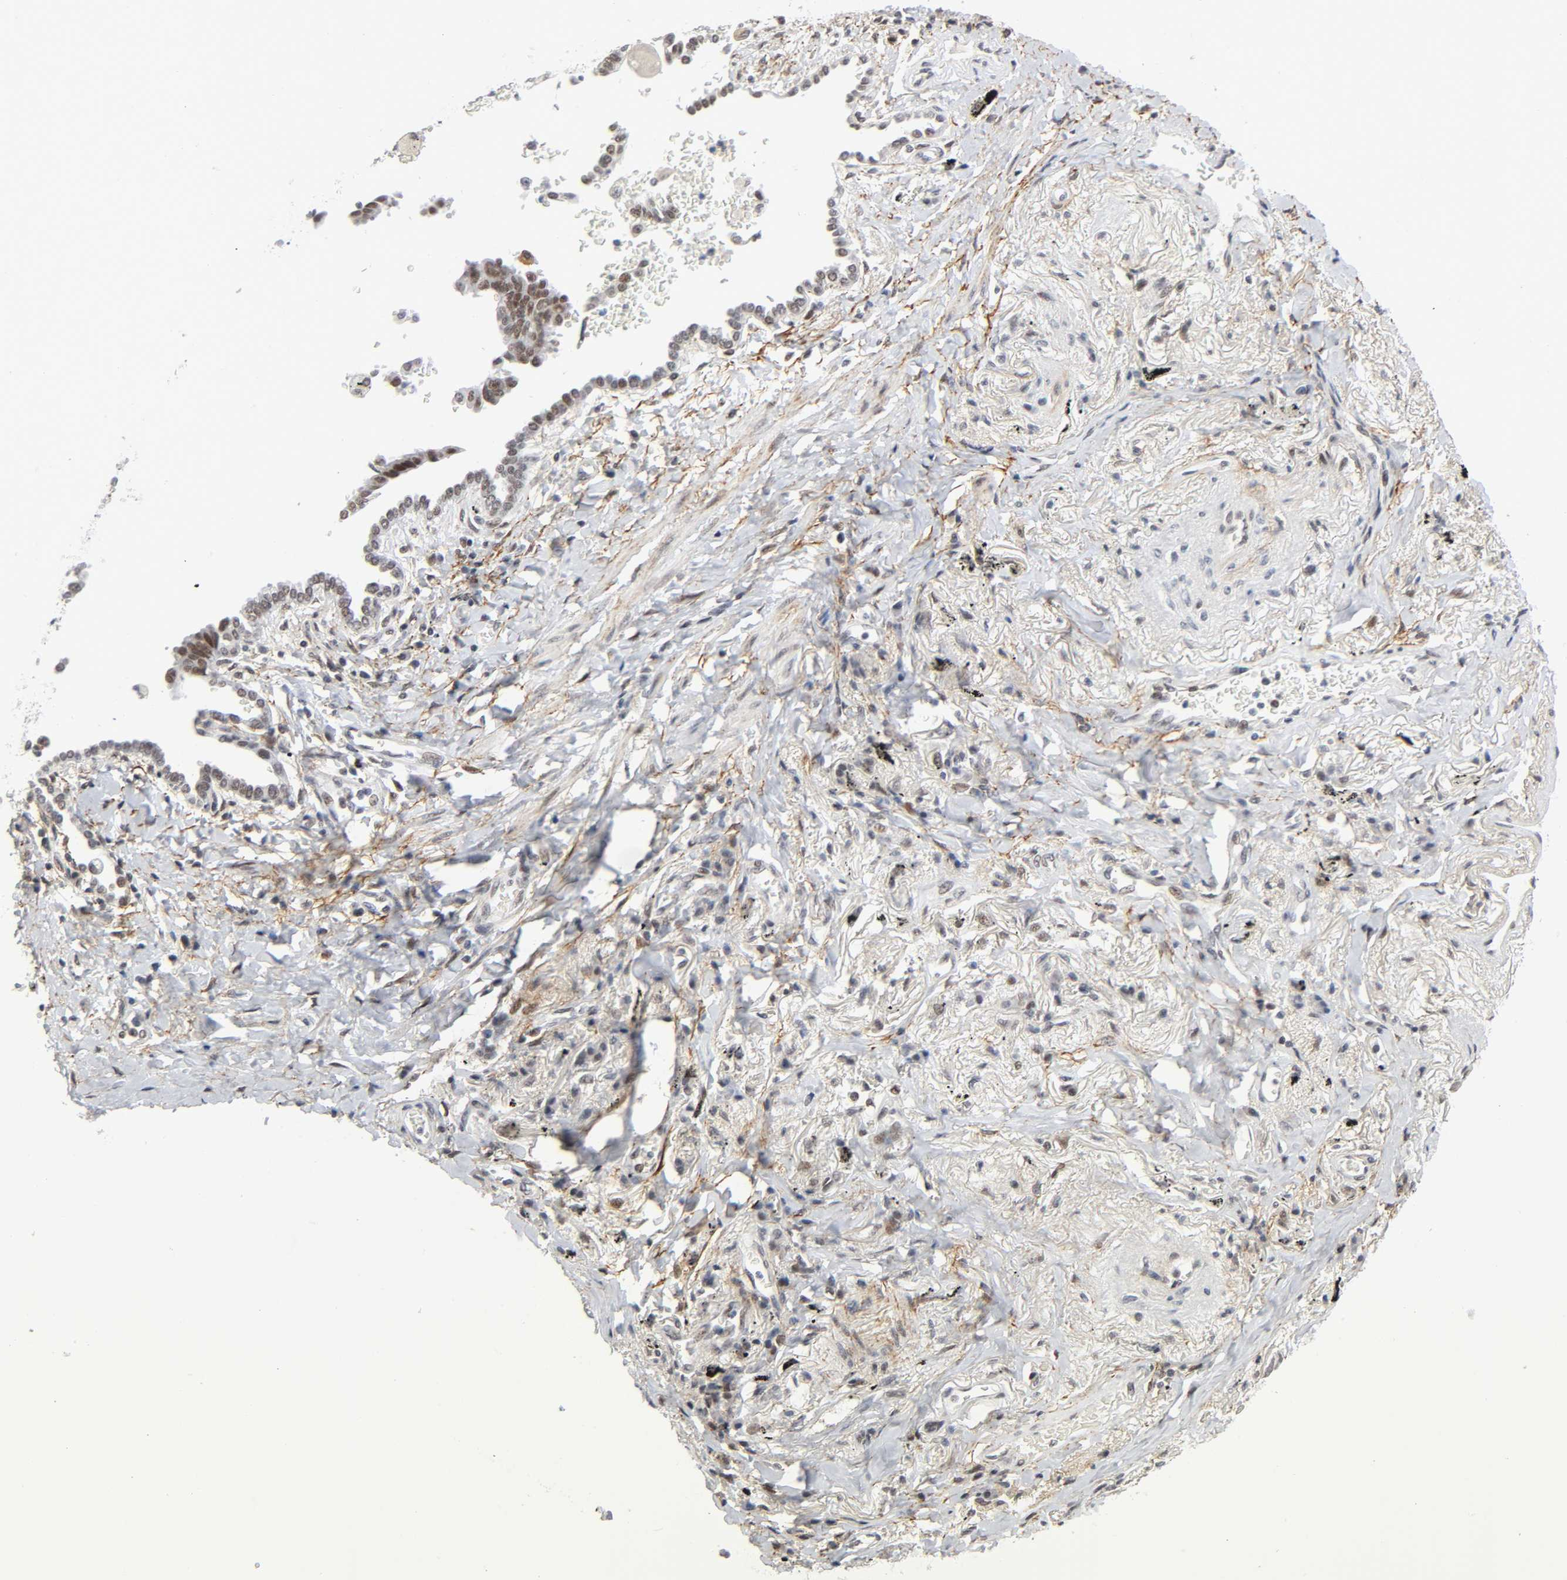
{"staining": {"intensity": "moderate", "quantity": "25%-75%", "location": "nuclear"}, "tissue": "lung cancer", "cell_type": "Tumor cells", "image_type": "cancer", "snomed": [{"axis": "morphology", "description": "Adenocarcinoma, NOS"}, {"axis": "topography", "description": "Lung"}], "caption": "About 25%-75% of tumor cells in adenocarcinoma (lung) reveal moderate nuclear protein positivity as visualized by brown immunohistochemical staining.", "gene": "DIDO1", "patient": {"sex": "female", "age": 64}}